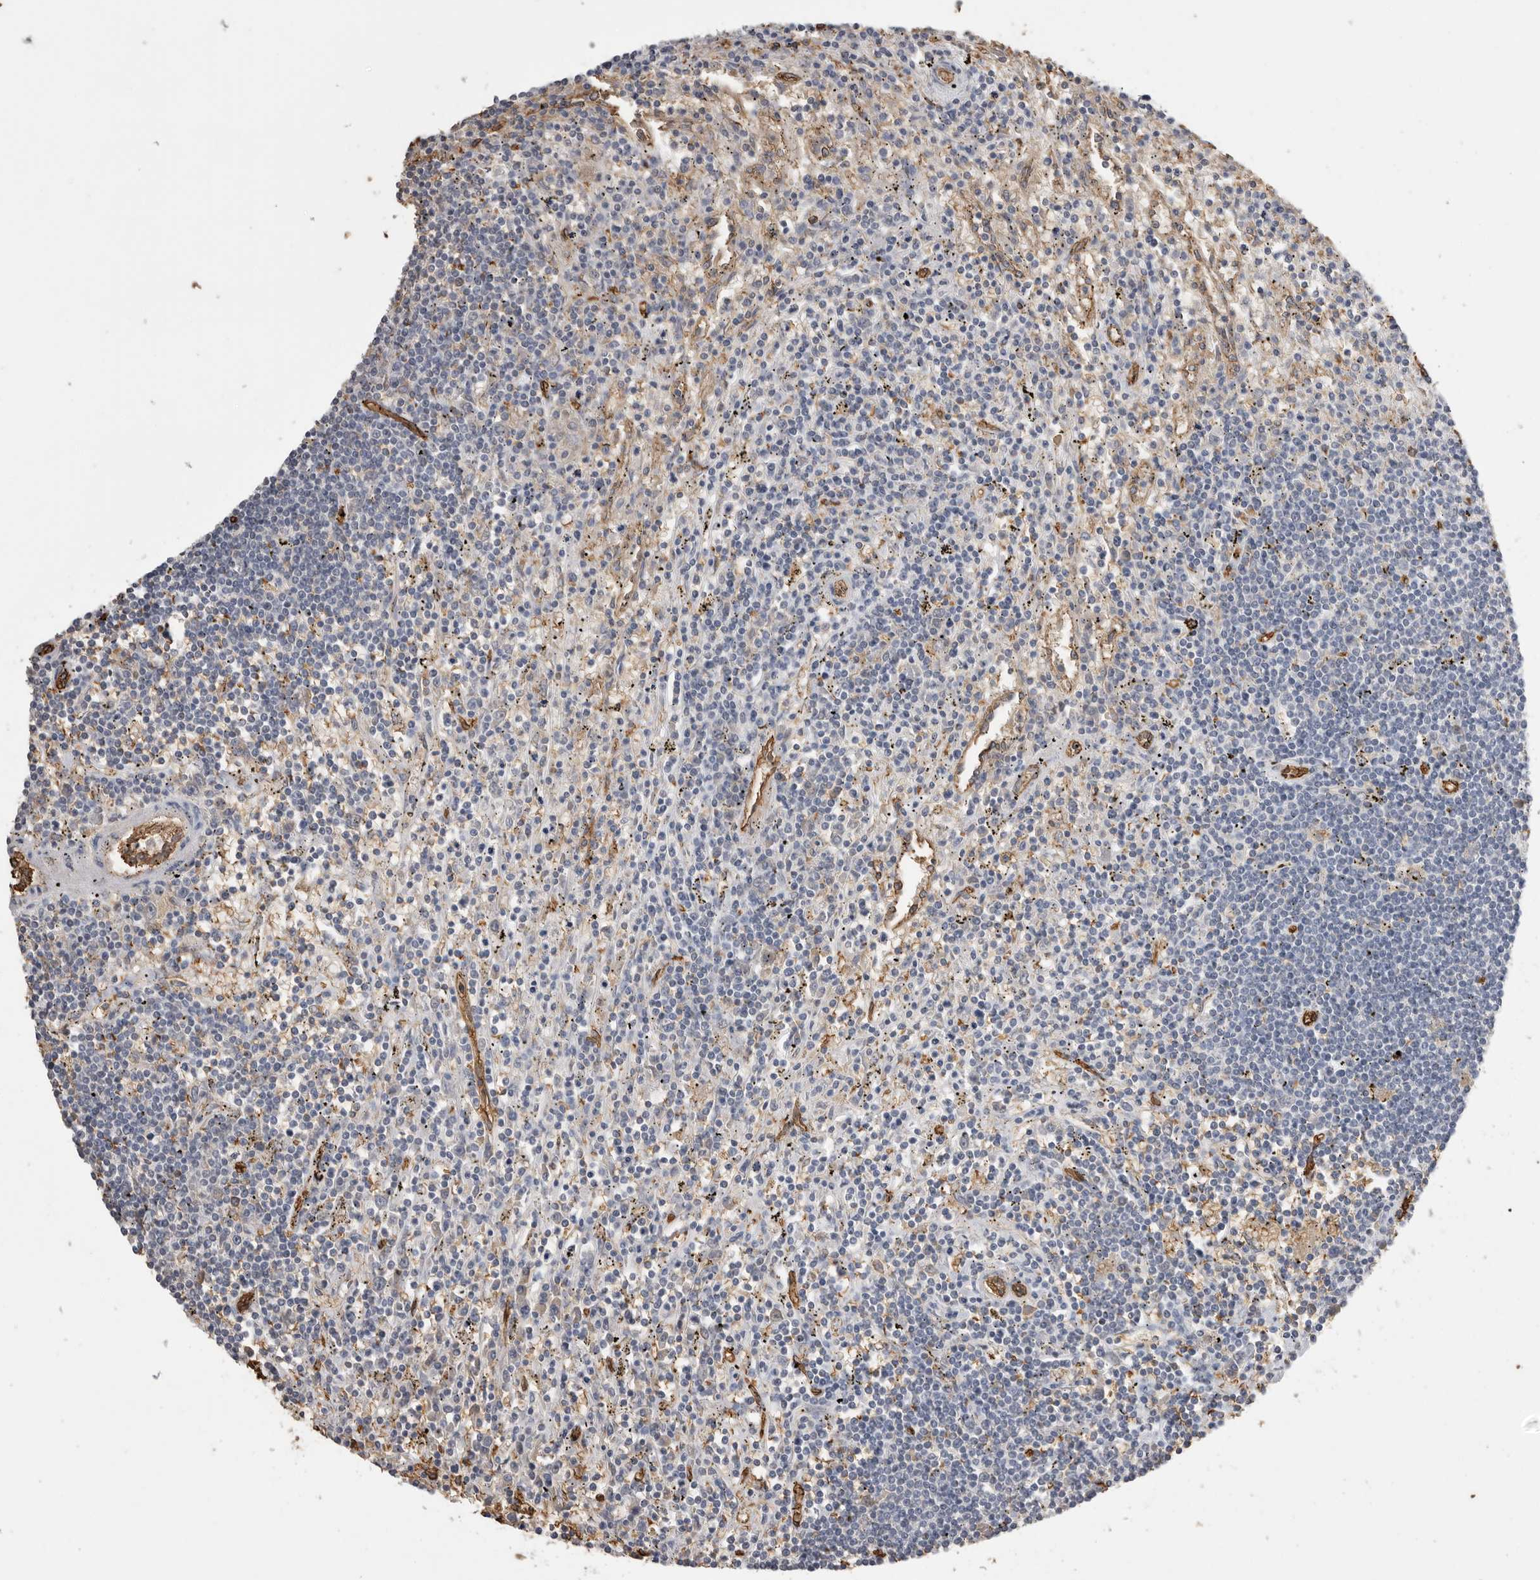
{"staining": {"intensity": "negative", "quantity": "none", "location": "none"}, "tissue": "lymphoma", "cell_type": "Tumor cells", "image_type": "cancer", "snomed": [{"axis": "morphology", "description": "Malignant lymphoma, non-Hodgkin's type, Low grade"}, {"axis": "topography", "description": "Spleen"}], "caption": "A photomicrograph of human malignant lymphoma, non-Hodgkin's type (low-grade) is negative for staining in tumor cells.", "gene": "IL27", "patient": {"sex": "male", "age": 76}}